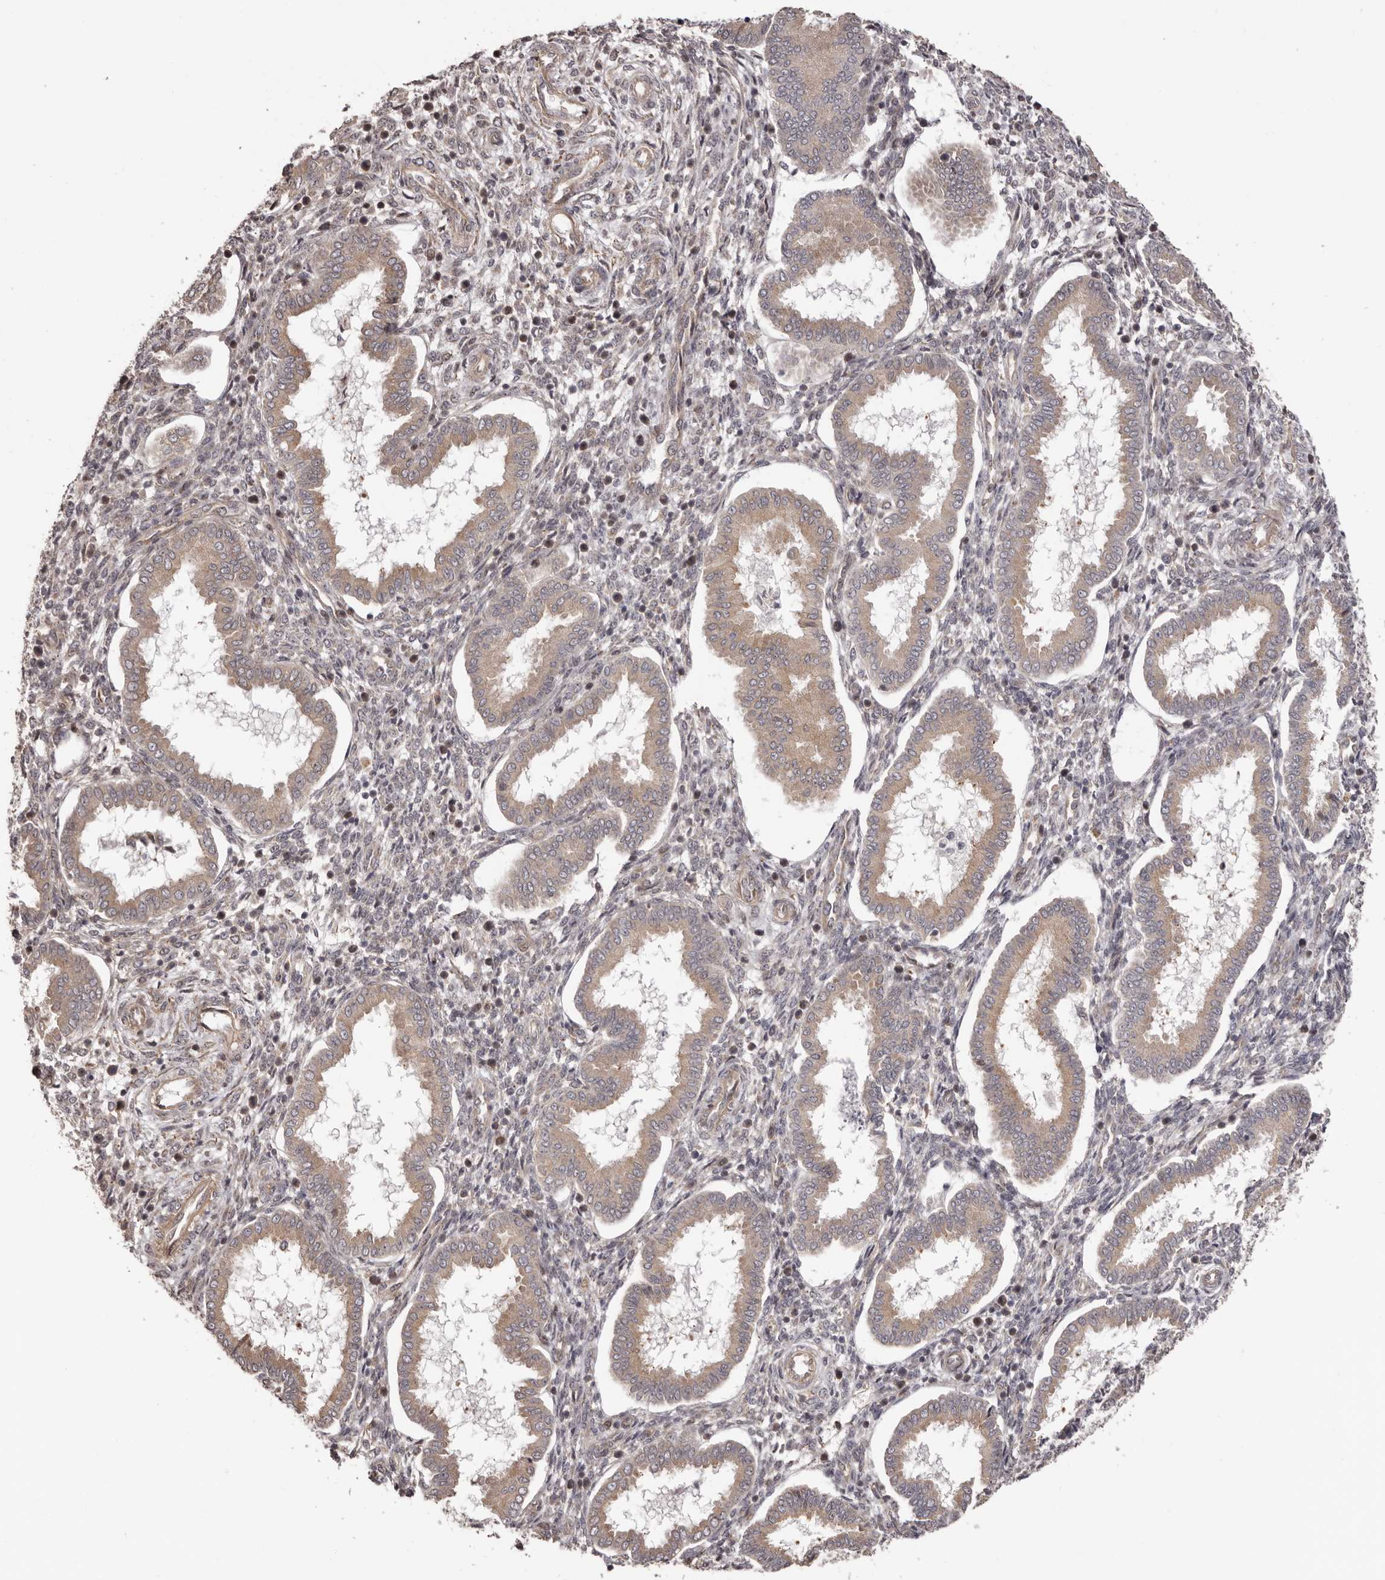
{"staining": {"intensity": "weak", "quantity": "<25%", "location": "cytoplasmic/membranous"}, "tissue": "endometrium", "cell_type": "Cells in endometrial stroma", "image_type": "normal", "snomed": [{"axis": "morphology", "description": "Normal tissue, NOS"}, {"axis": "topography", "description": "Endometrium"}], "caption": "IHC micrograph of normal endometrium: human endometrium stained with DAB displays no significant protein staining in cells in endometrial stroma. (DAB immunohistochemistry (IHC), high magnification).", "gene": "NOL12", "patient": {"sex": "female", "age": 24}}